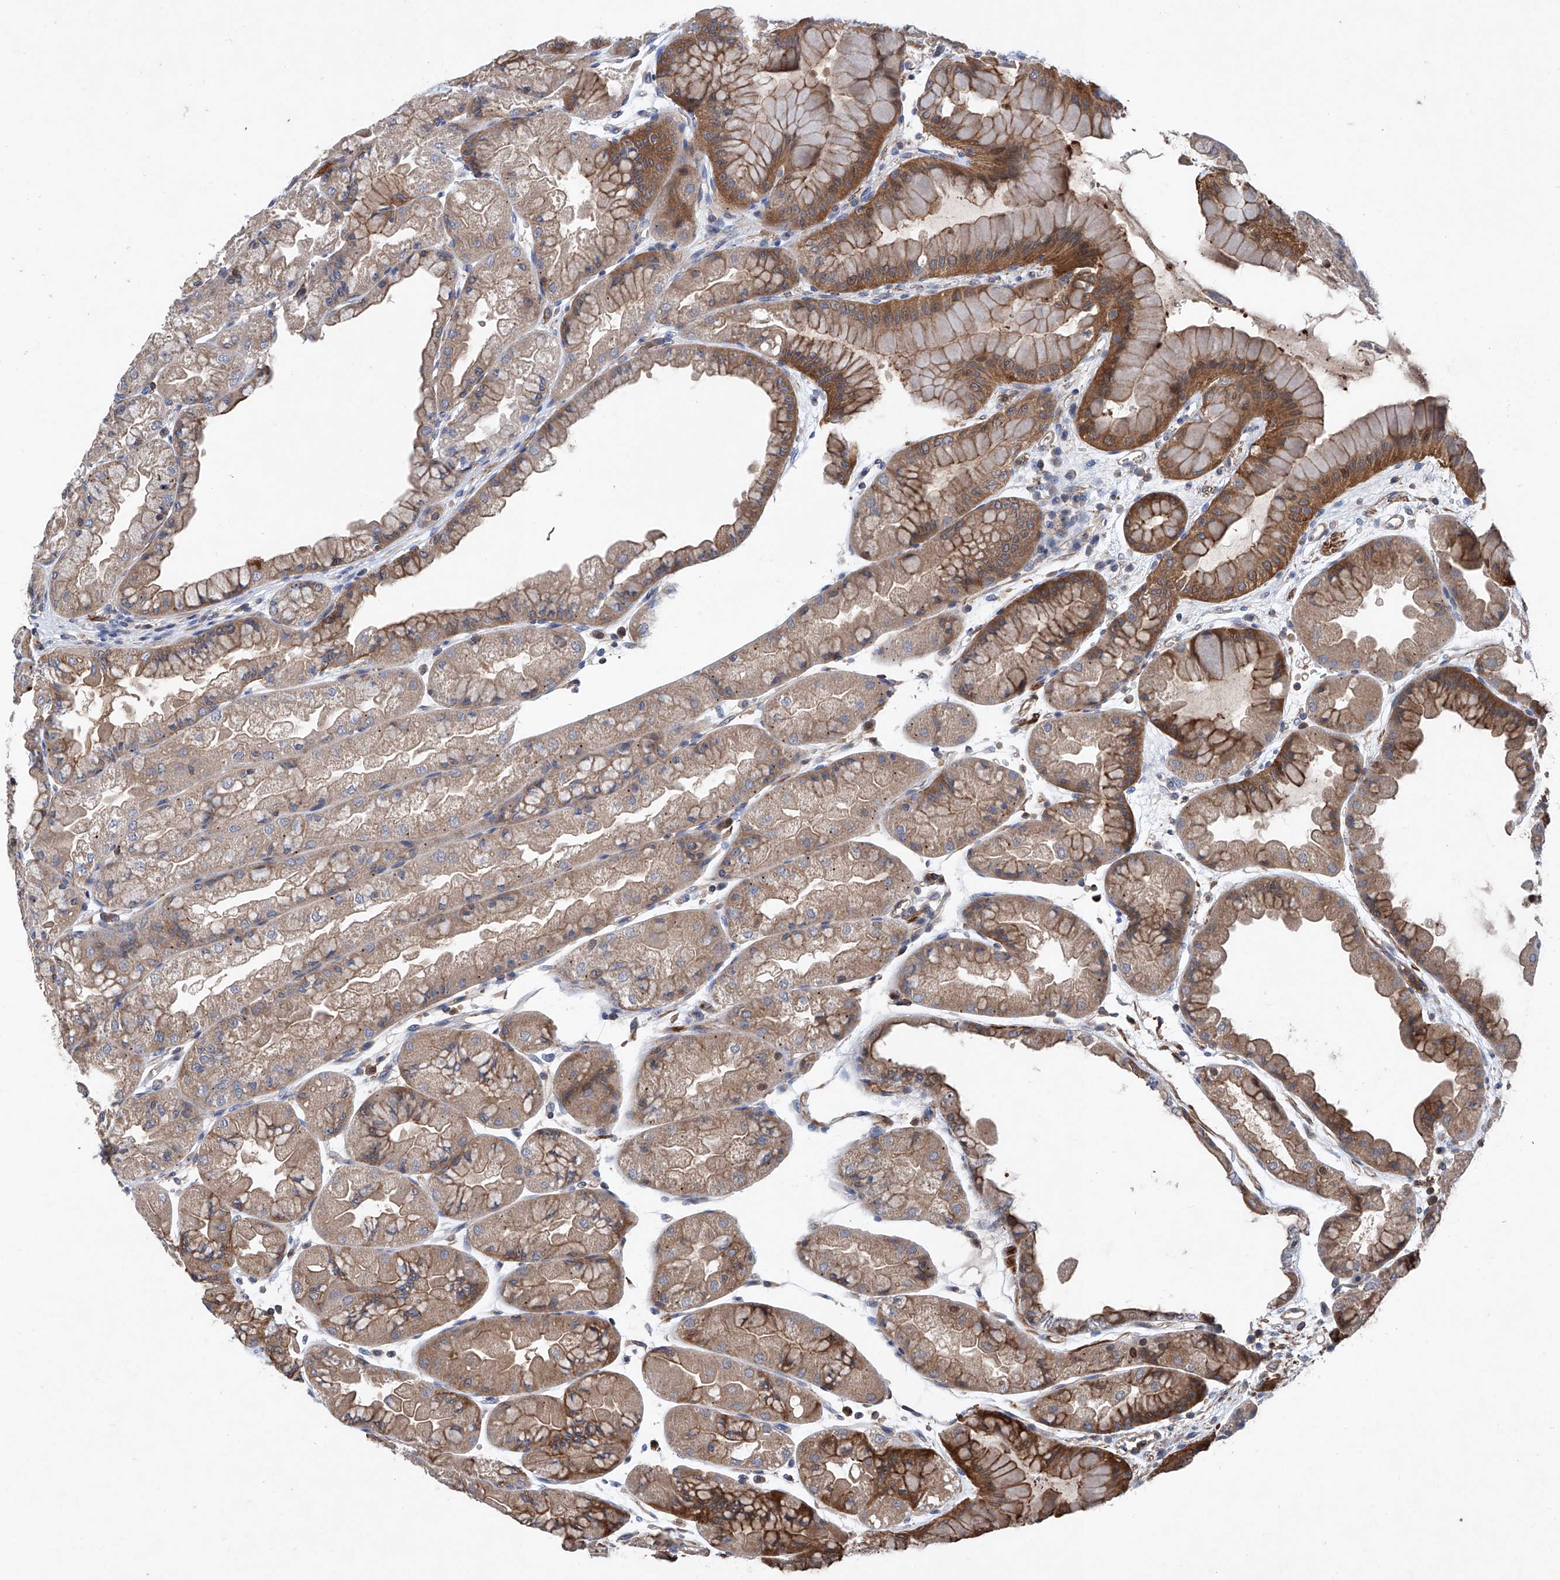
{"staining": {"intensity": "strong", "quantity": "25%-75%", "location": "cytoplasmic/membranous"}, "tissue": "stomach", "cell_type": "Glandular cells", "image_type": "normal", "snomed": [{"axis": "morphology", "description": "Normal tissue, NOS"}, {"axis": "topography", "description": "Stomach, upper"}], "caption": "High-magnification brightfield microscopy of unremarkable stomach stained with DAB (brown) and counterstained with hematoxylin (blue). glandular cells exhibit strong cytoplasmic/membranous staining is present in about25%-75% of cells. (Stains: DAB in brown, nuclei in blue, Microscopy: brightfield microscopy at high magnification).", "gene": "NT5C3A", "patient": {"sex": "male", "age": 47}}